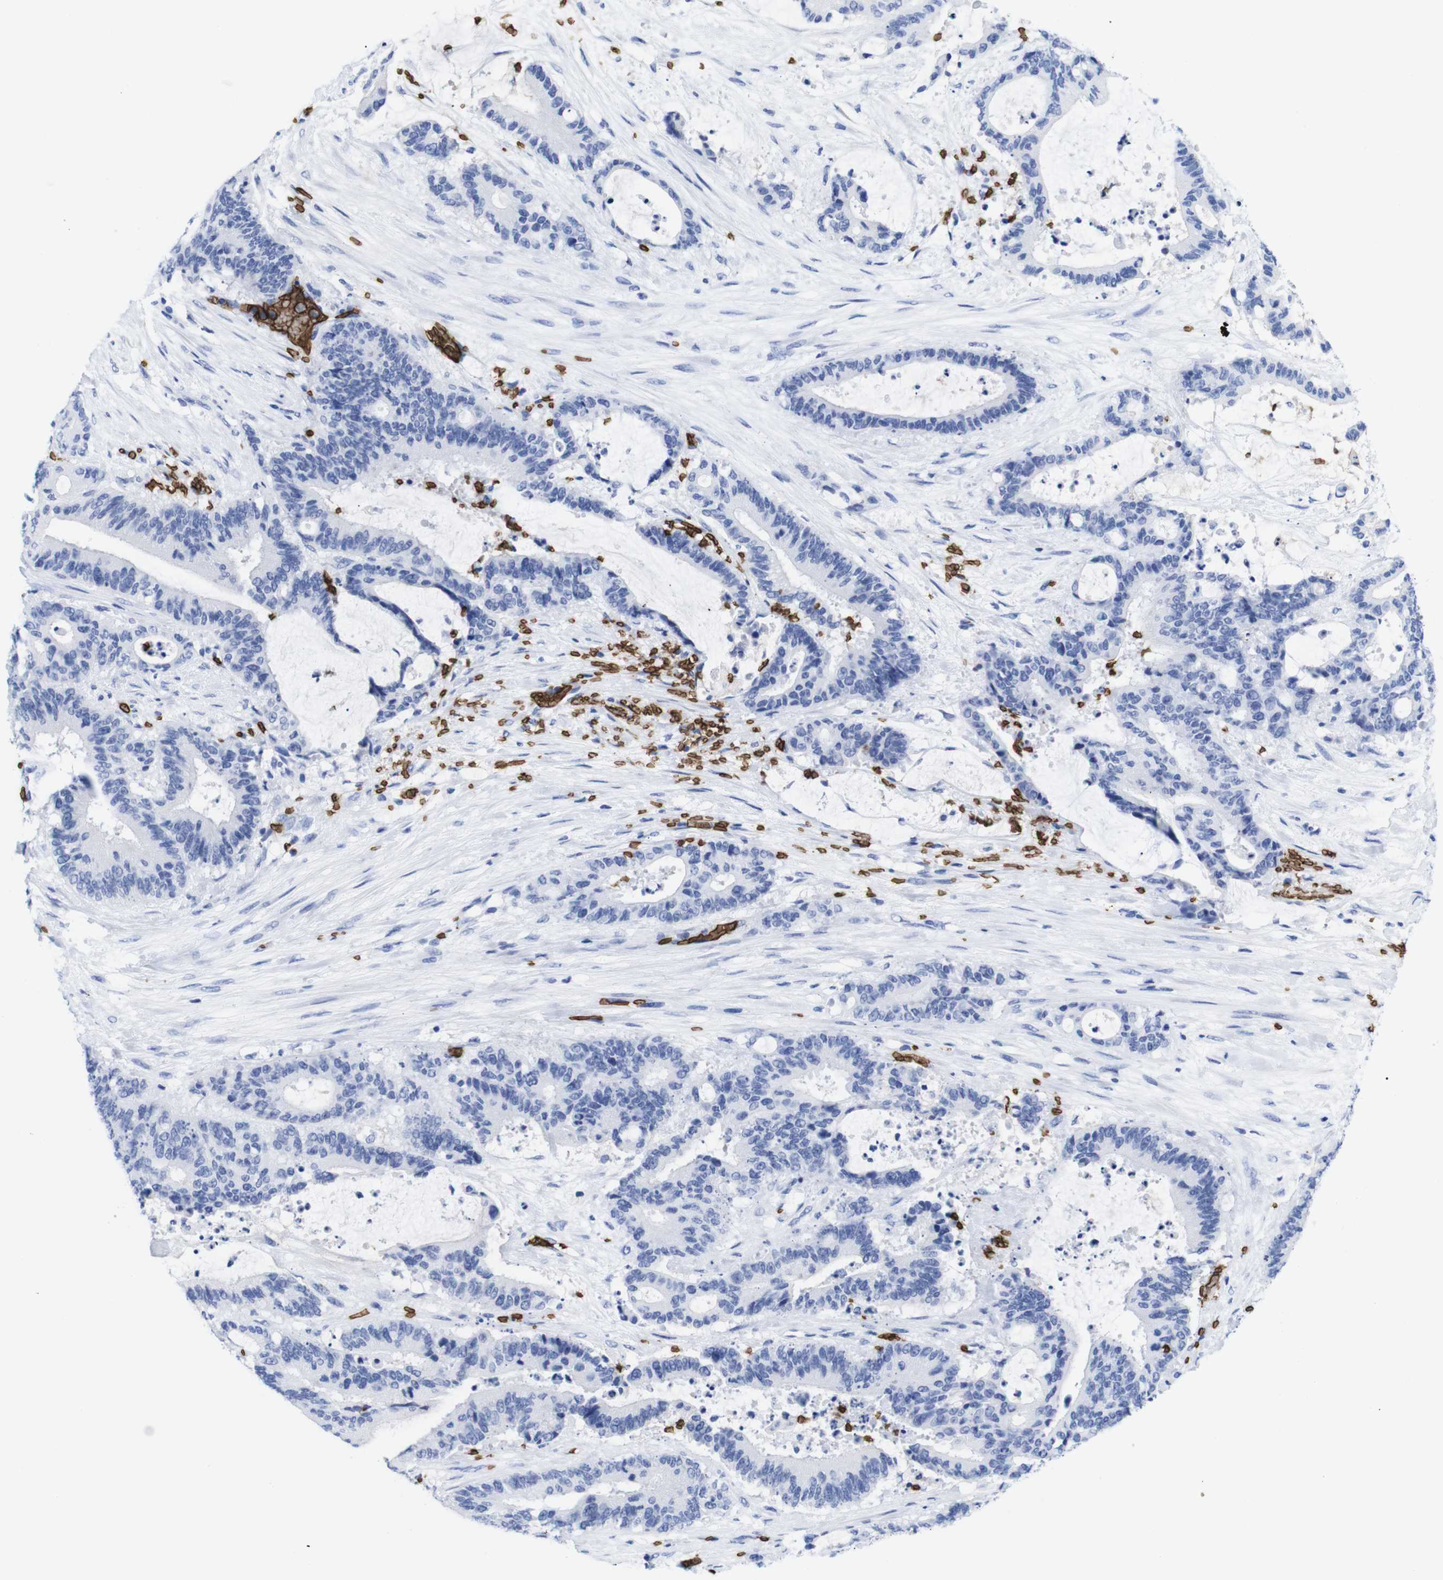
{"staining": {"intensity": "negative", "quantity": "none", "location": "none"}, "tissue": "liver cancer", "cell_type": "Tumor cells", "image_type": "cancer", "snomed": [{"axis": "morphology", "description": "Normal tissue, NOS"}, {"axis": "morphology", "description": "Cholangiocarcinoma"}, {"axis": "topography", "description": "Liver"}, {"axis": "topography", "description": "Peripheral nerve tissue"}], "caption": "There is no significant expression in tumor cells of liver cancer (cholangiocarcinoma).", "gene": "S1PR2", "patient": {"sex": "female", "age": 73}}